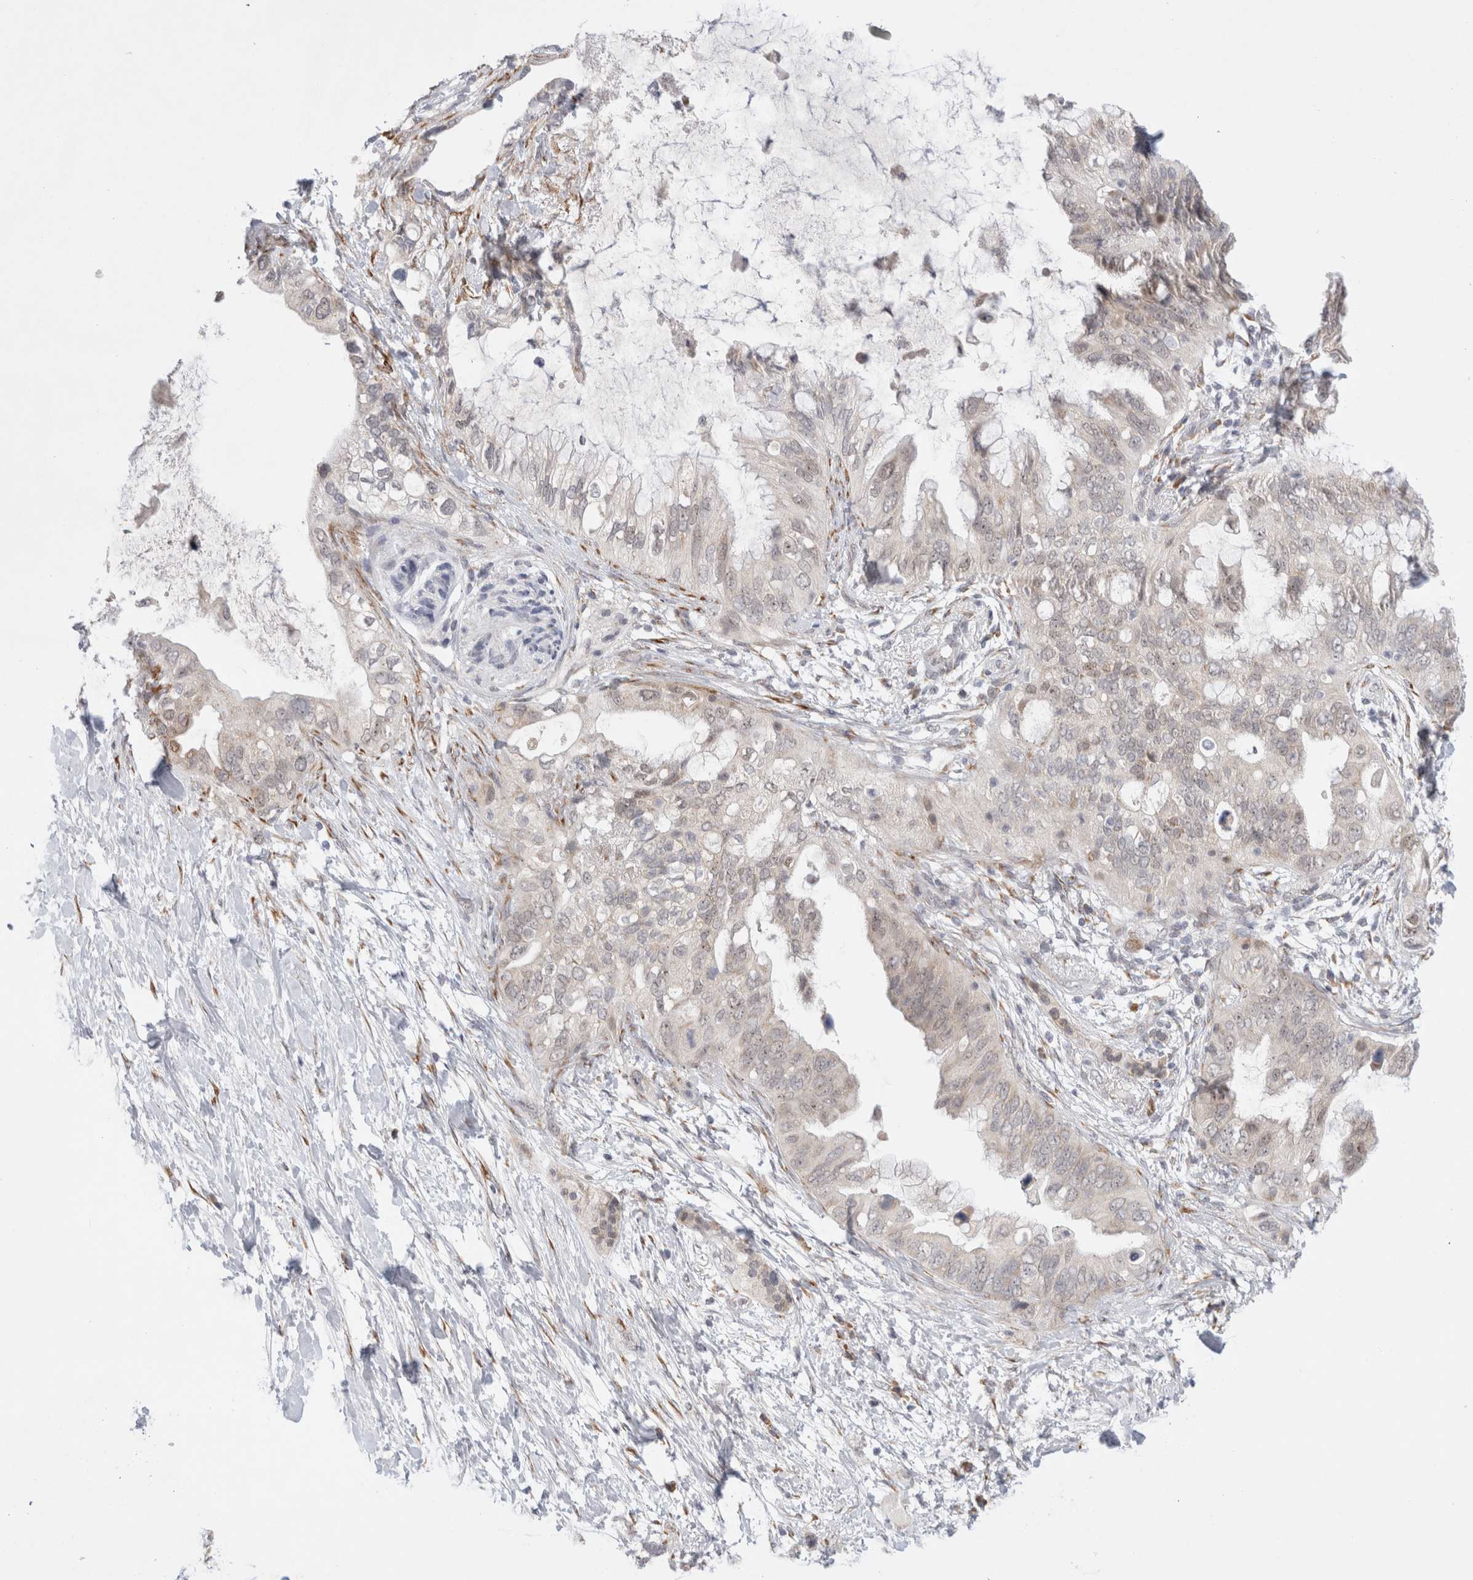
{"staining": {"intensity": "negative", "quantity": "none", "location": "none"}, "tissue": "pancreatic cancer", "cell_type": "Tumor cells", "image_type": "cancer", "snomed": [{"axis": "morphology", "description": "Adenocarcinoma, NOS"}, {"axis": "topography", "description": "Pancreas"}], "caption": "DAB (3,3'-diaminobenzidine) immunohistochemical staining of pancreatic cancer (adenocarcinoma) displays no significant positivity in tumor cells. The staining is performed using DAB brown chromogen with nuclei counter-stained in using hematoxylin.", "gene": "TRMT1L", "patient": {"sex": "female", "age": 56}}